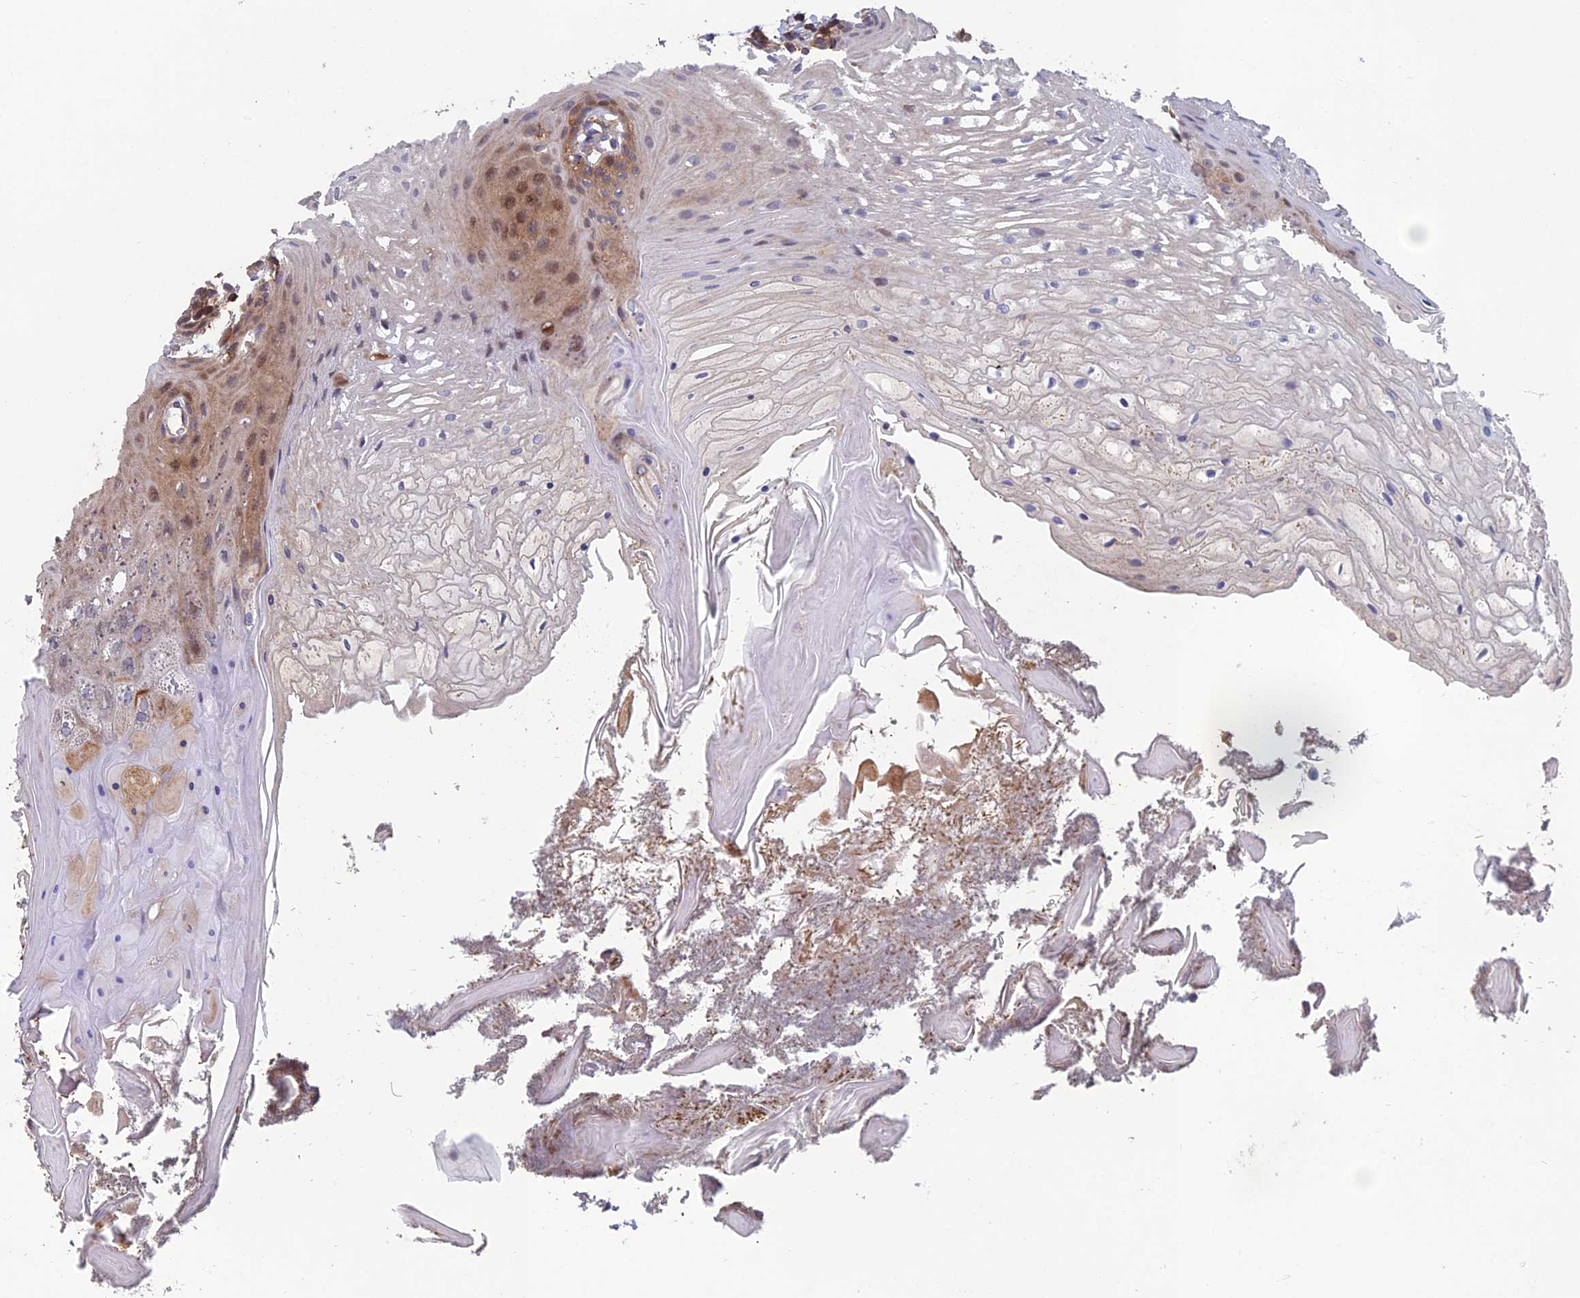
{"staining": {"intensity": "moderate", "quantity": "<25%", "location": "cytoplasmic/membranous"}, "tissue": "oral mucosa", "cell_type": "Squamous epithelial cells", "image_type": "normal", "snomed": [{"axis": "morphology", "description": "Normal tissue, NOS"}, {"axis": "topography", "description": "Oral tissue"}], "caption": "Immunohistochemical staining of unremarkable oral mucosa reveals moderate cytoplasmic/membranous protein expression in about <25% of squamous epithelial cells.", "gene": "C15orf62", "patient": {"sex": "female", "age": 80}}